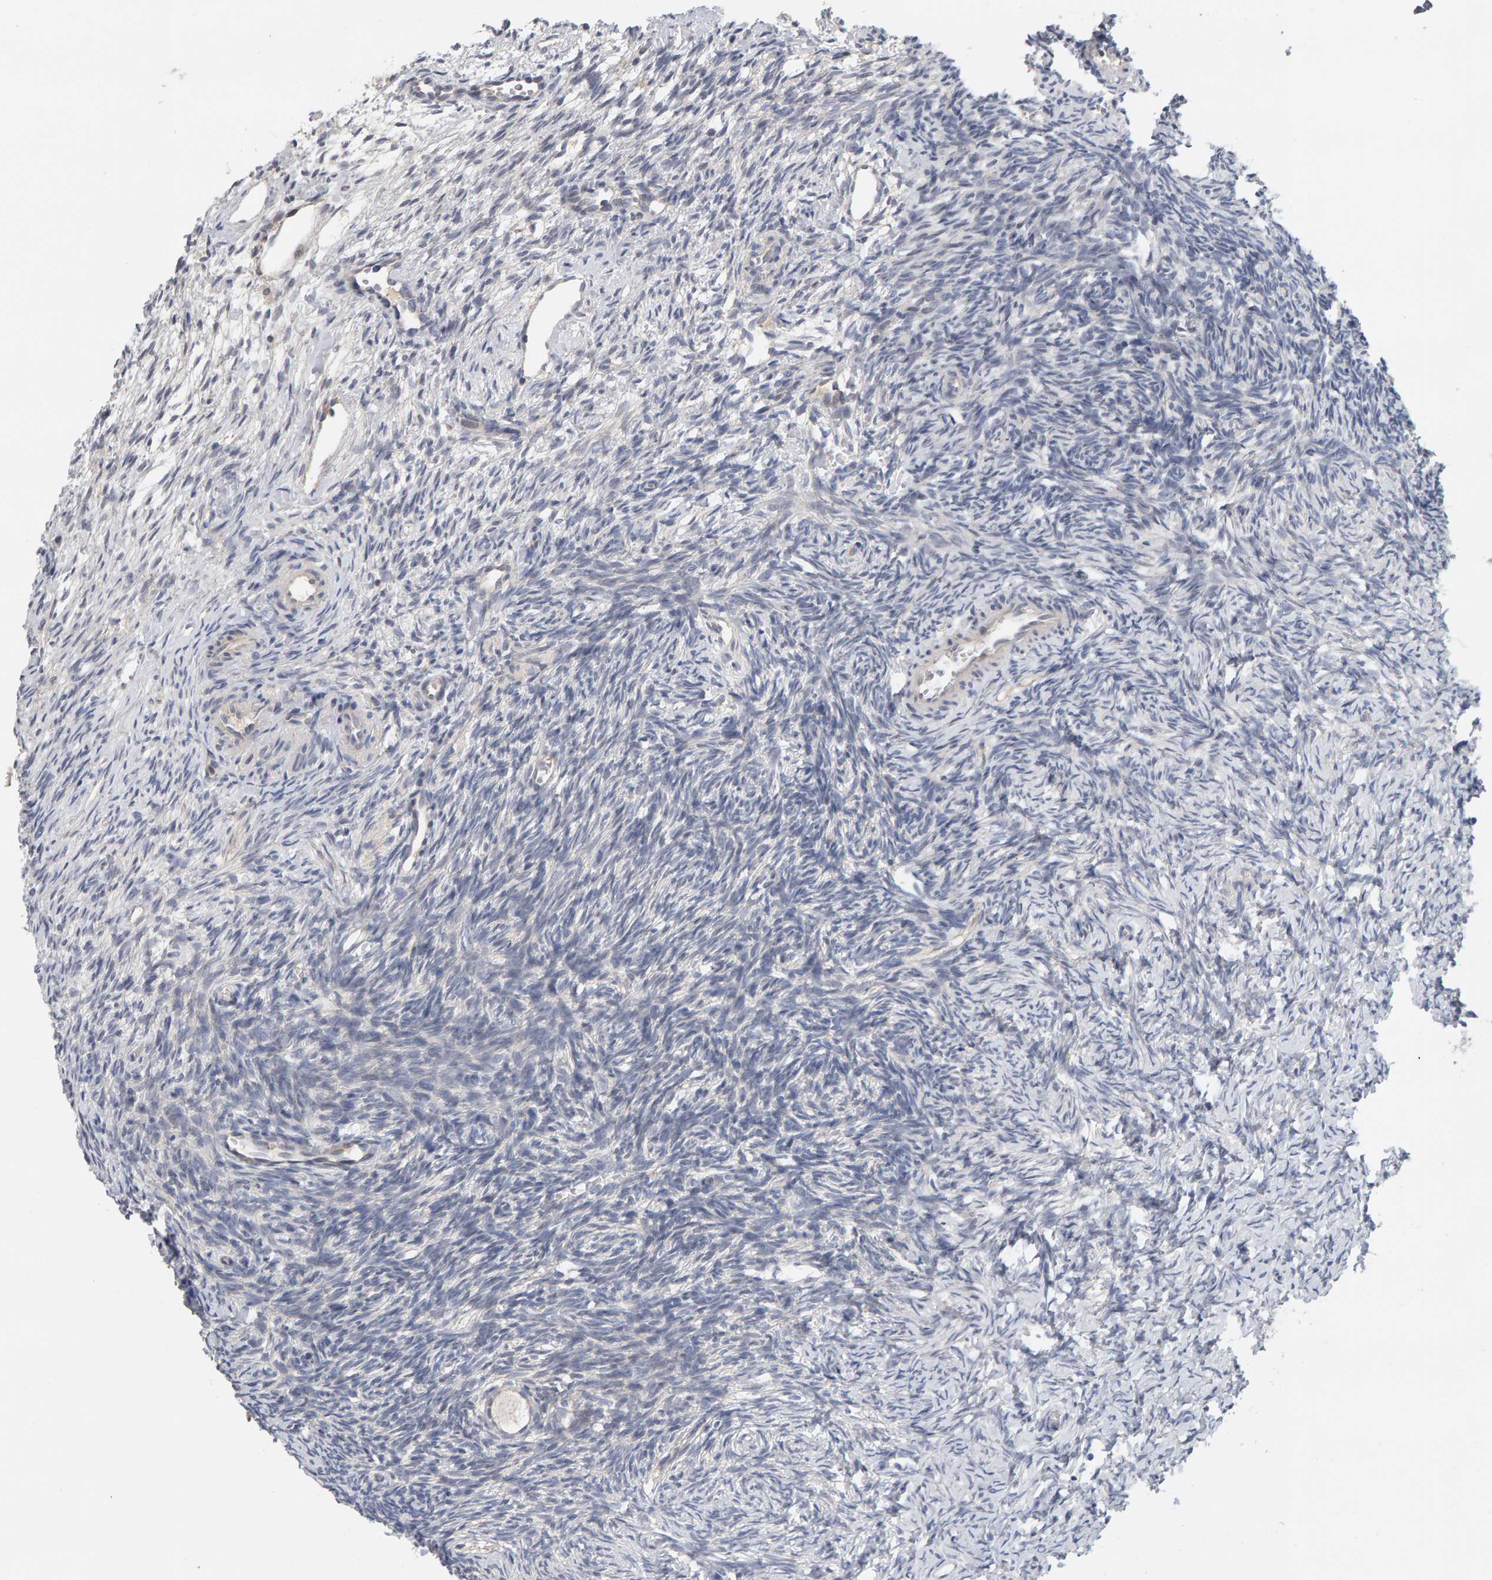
{"staining": {"intensity": "weak", "quantity": ">75%", "location": "cytoplasmic/membranous"}, "tissue": "ovary", "cell_type": "Follicle cells", "image_type": "normal", "snomed": [{"axis": "morphology", "description": "Normal tissue, NOS"}, {"axis": "topography", "description": "Ovary"}], "caption": "Weak cytoplasmic/membranous protein staining is seen in about >75% of follicle cells in ovary. (Brightfield microscopy of DAB IHC at high magnification).", "gene": "GFUS", "patient": {"sex": "female", "age": 34}}